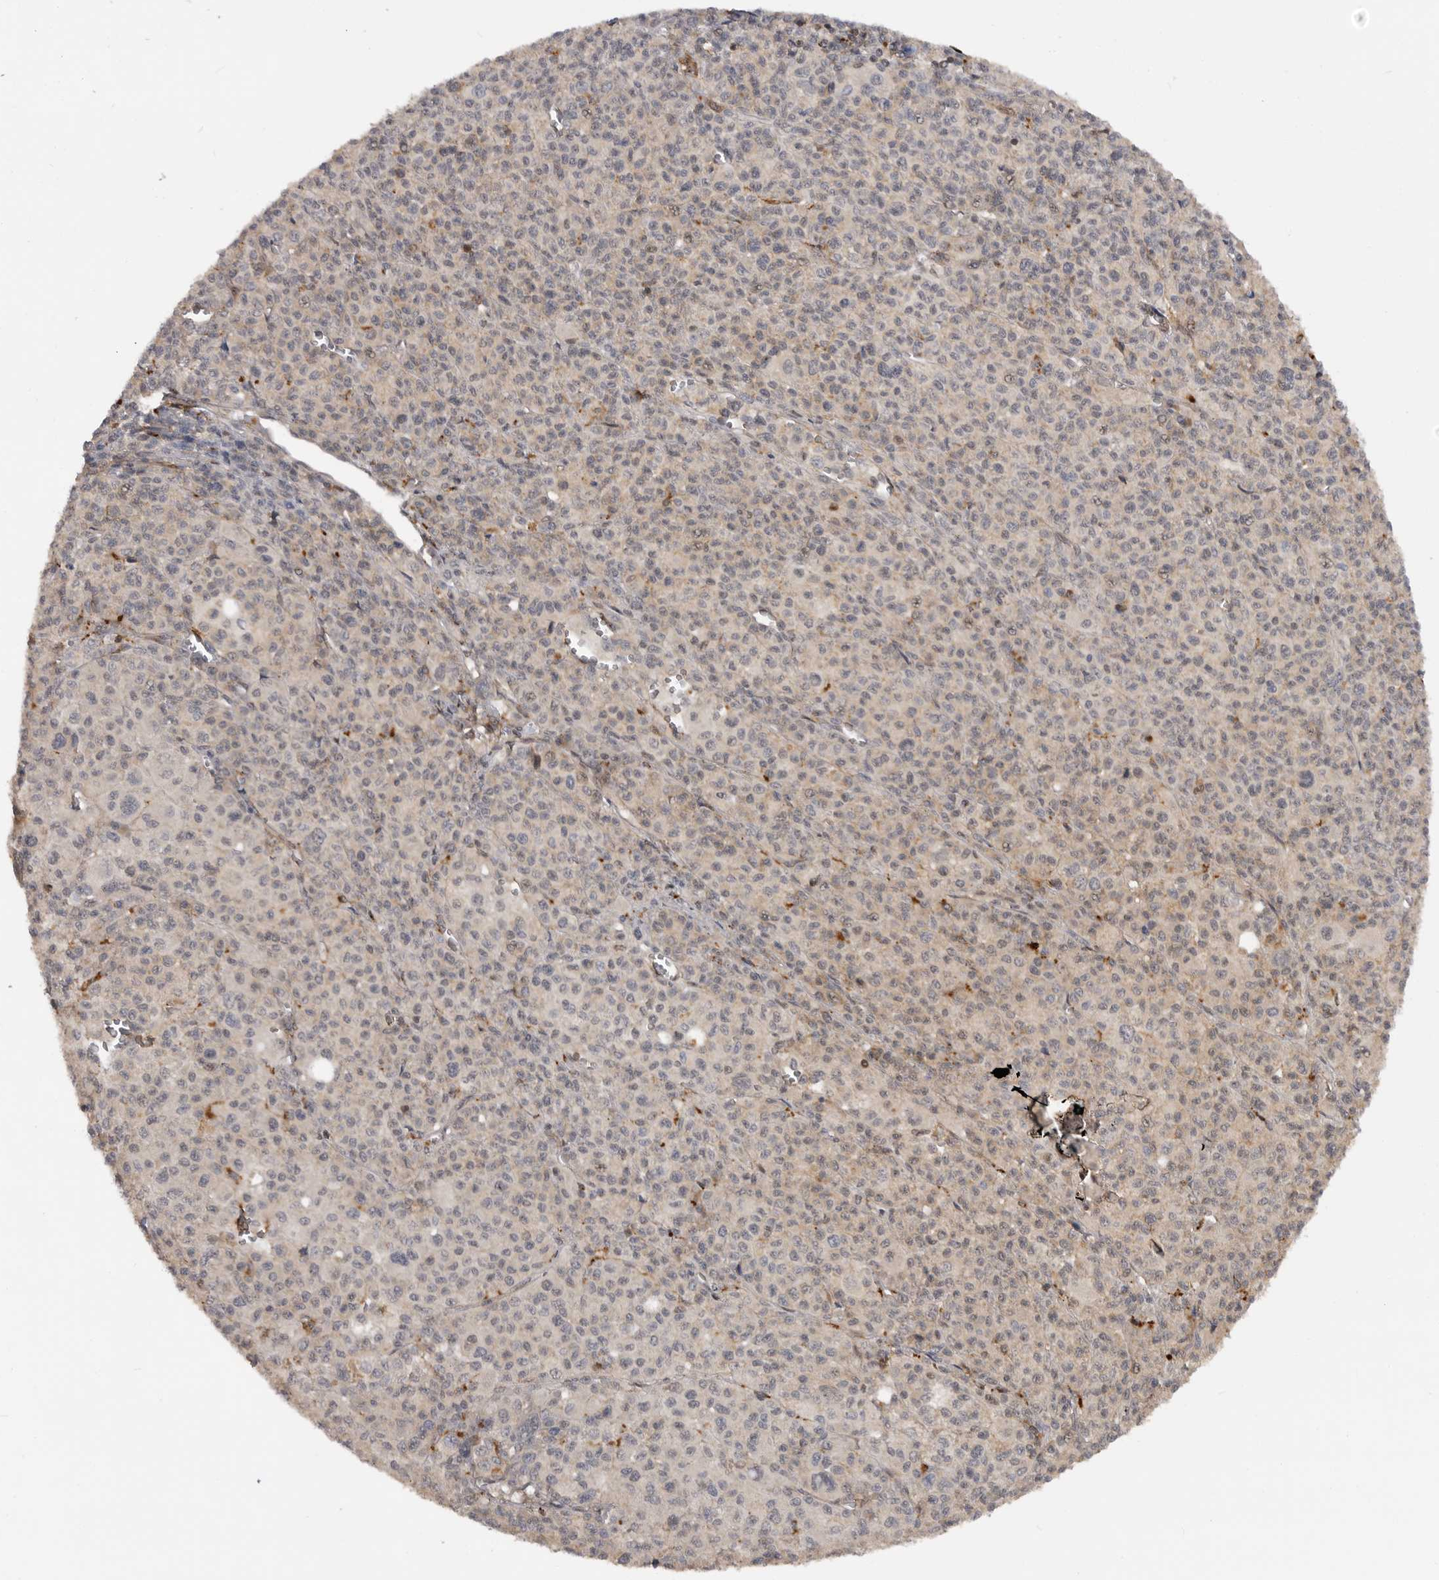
{"staining": {"intensity": "weak", "quantity": "<25%", "location": "nuclear"}, "tissue": "melanoma", "cell_type": "Tumor cells", "image_type": "cancer", "snomed": [{"axis": "morphology", "description": "Malignant melanoma, Metastatic site"}, {"axis": "topography", "description": "Skin"}], "caption": "Immunohistochemistry image of human malignant melanoma (metastatic site) stained for a protein (brown), which shows no expression in tumor cells.", "gene": "TRIM56", "patient": {"sex": "female", "age": 74}}